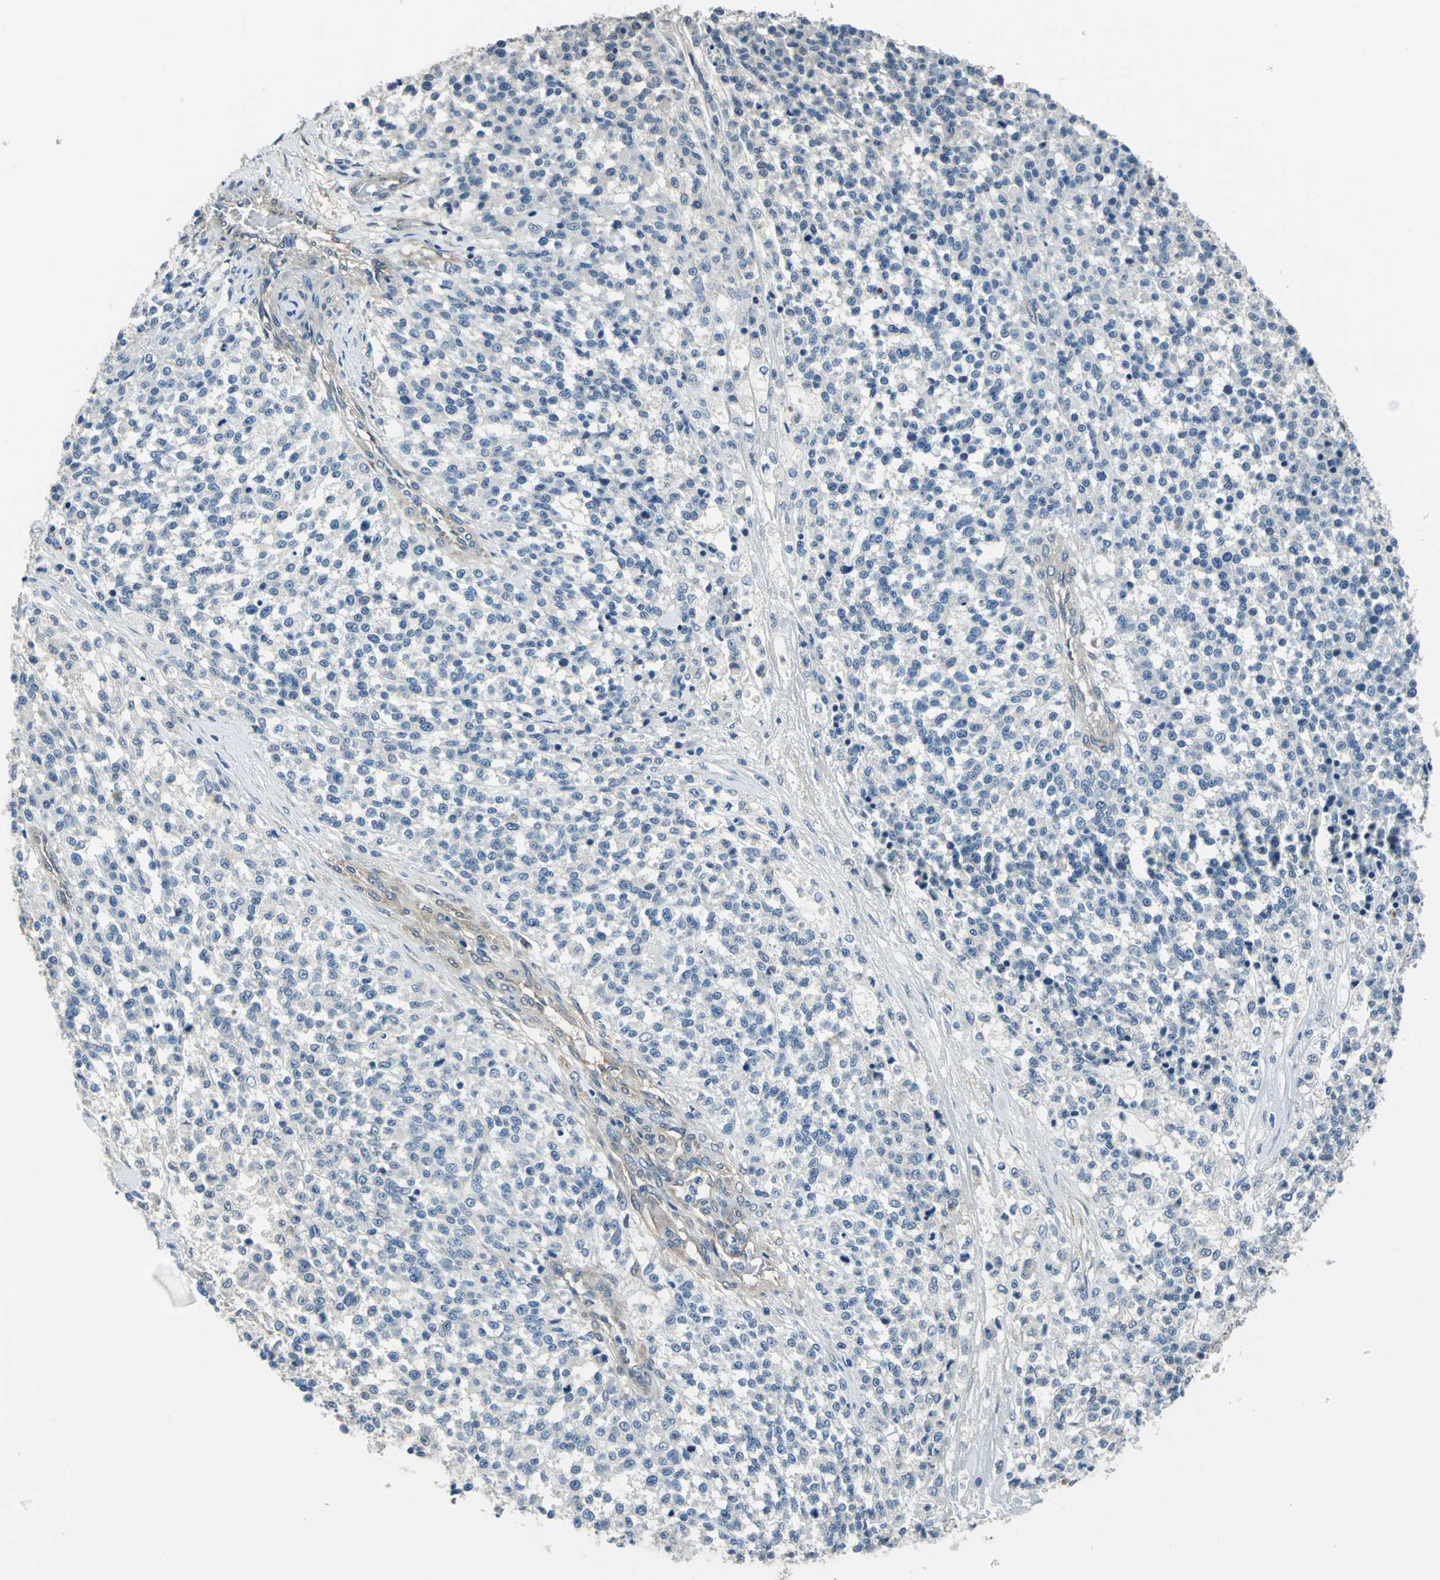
{"staining": {"intensity": "negative", "quantity": "none", "location": "none"}, "tissue": "testis cancer", "cell_type": "Tumor cells", "image_type": "cancer", "snomed": [{"axis": "morphology", "description": "Seminoma, NOS"}, {"axis": "topography", "description": "Testis"}], "caption": "DAB (3,3'-diaminobenzidine) immunohistochemical staining of testis cancer displays no significant positivity in tumor cells. (DAB IHC visualized using brightfield microscopy, high magnification).", "gene": "CDC42EP1", "patient": {"sex": "male", "age": 59}}